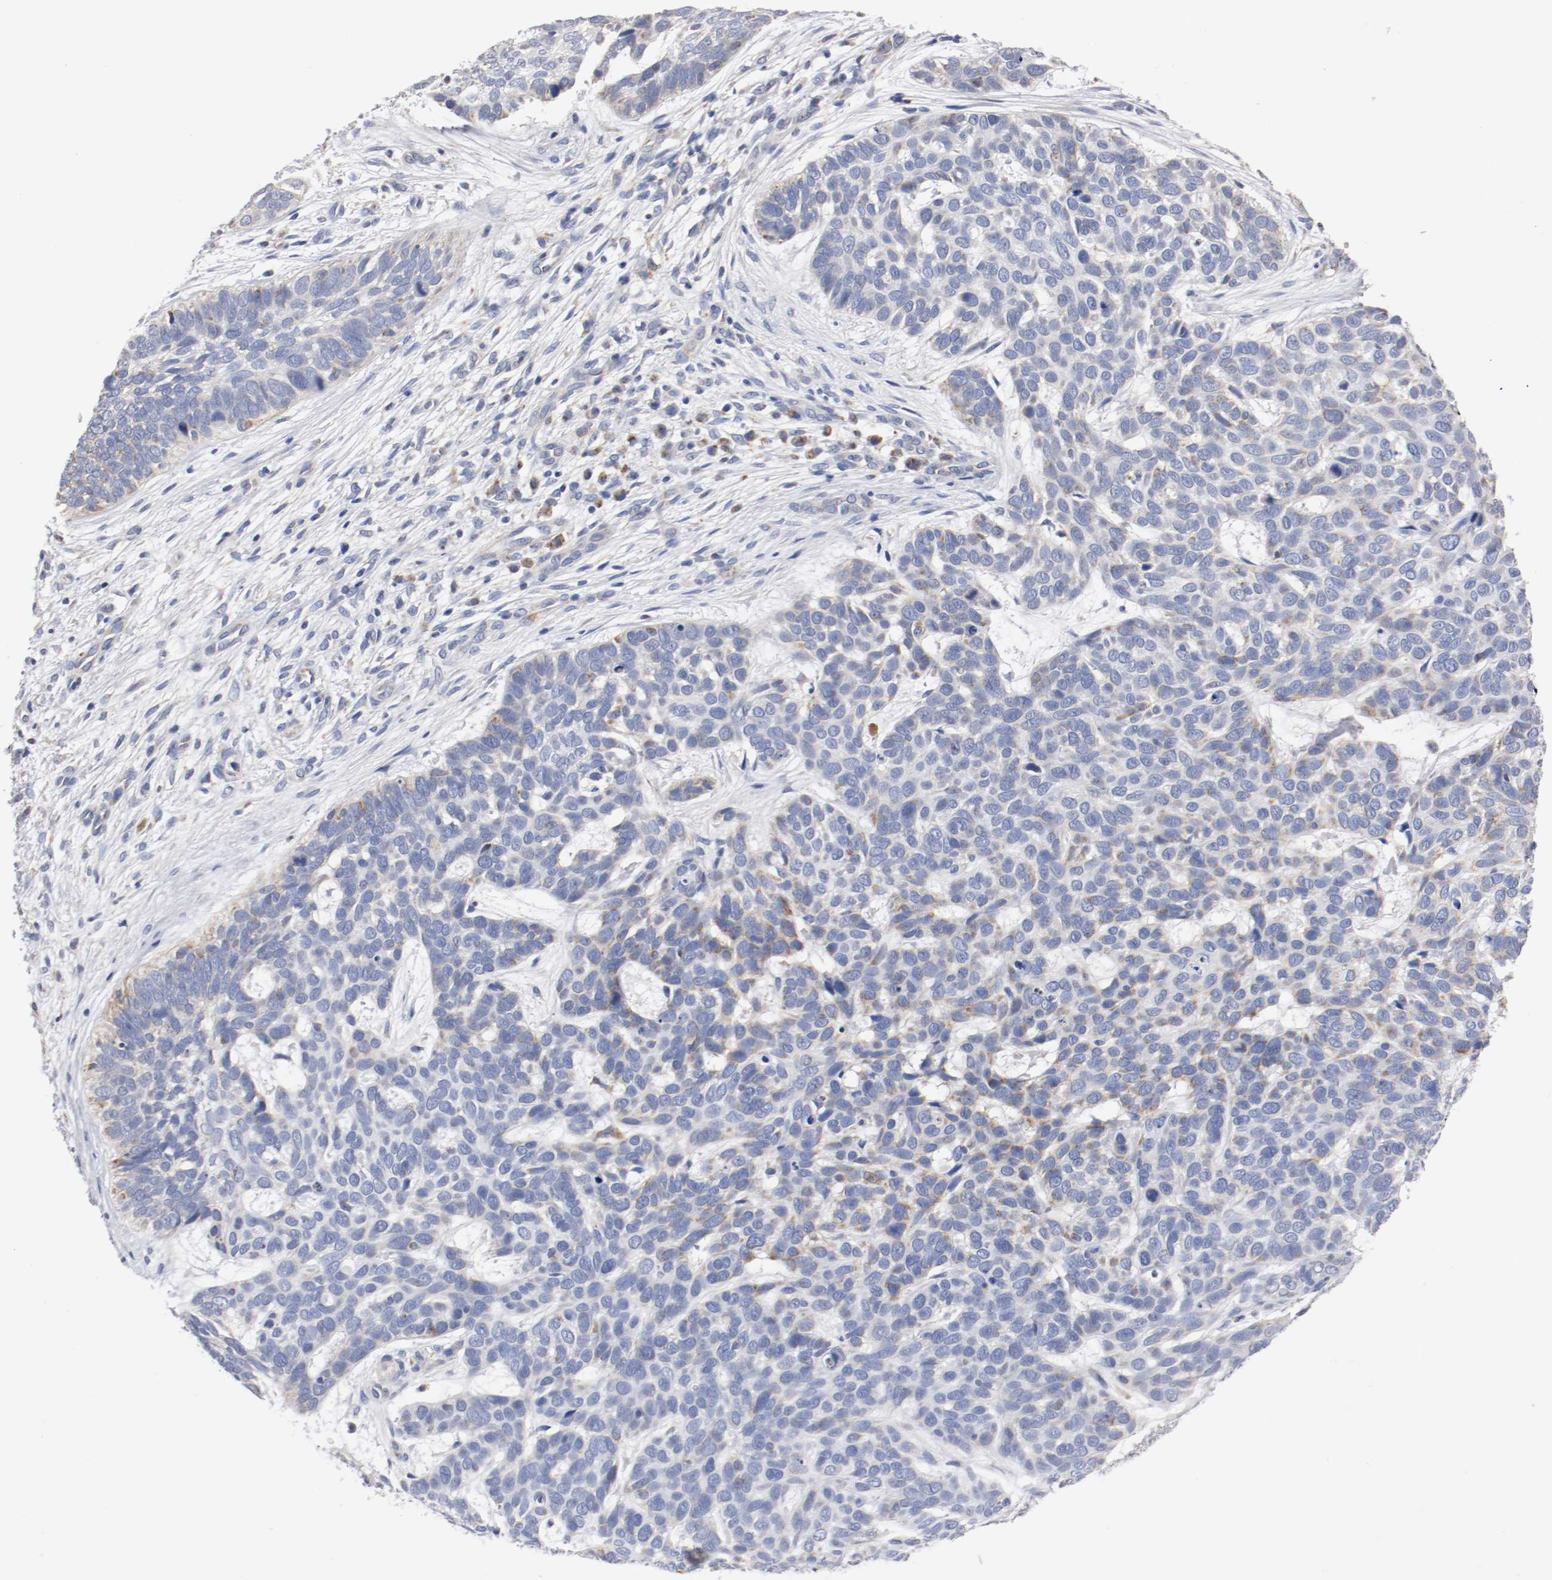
{"staining": {"intensity": "negative", "quantity": "none", "location": "none"}, "tissue": "skin cancer", "cell_type": "Tumor cells", "image_type": "cancer", "snomed": [{"axis": "morphology", "description": "Basal cell carcinoma"}, {"axis": "topography", "description": "Skin"}], "caption": "Micrograph shows no protein staining in tumor cells of skin cancer tissue. (DAB IHC, high magnification).", "gene": "PCSK6", "patient": {"sex": "male", "age": 87}}